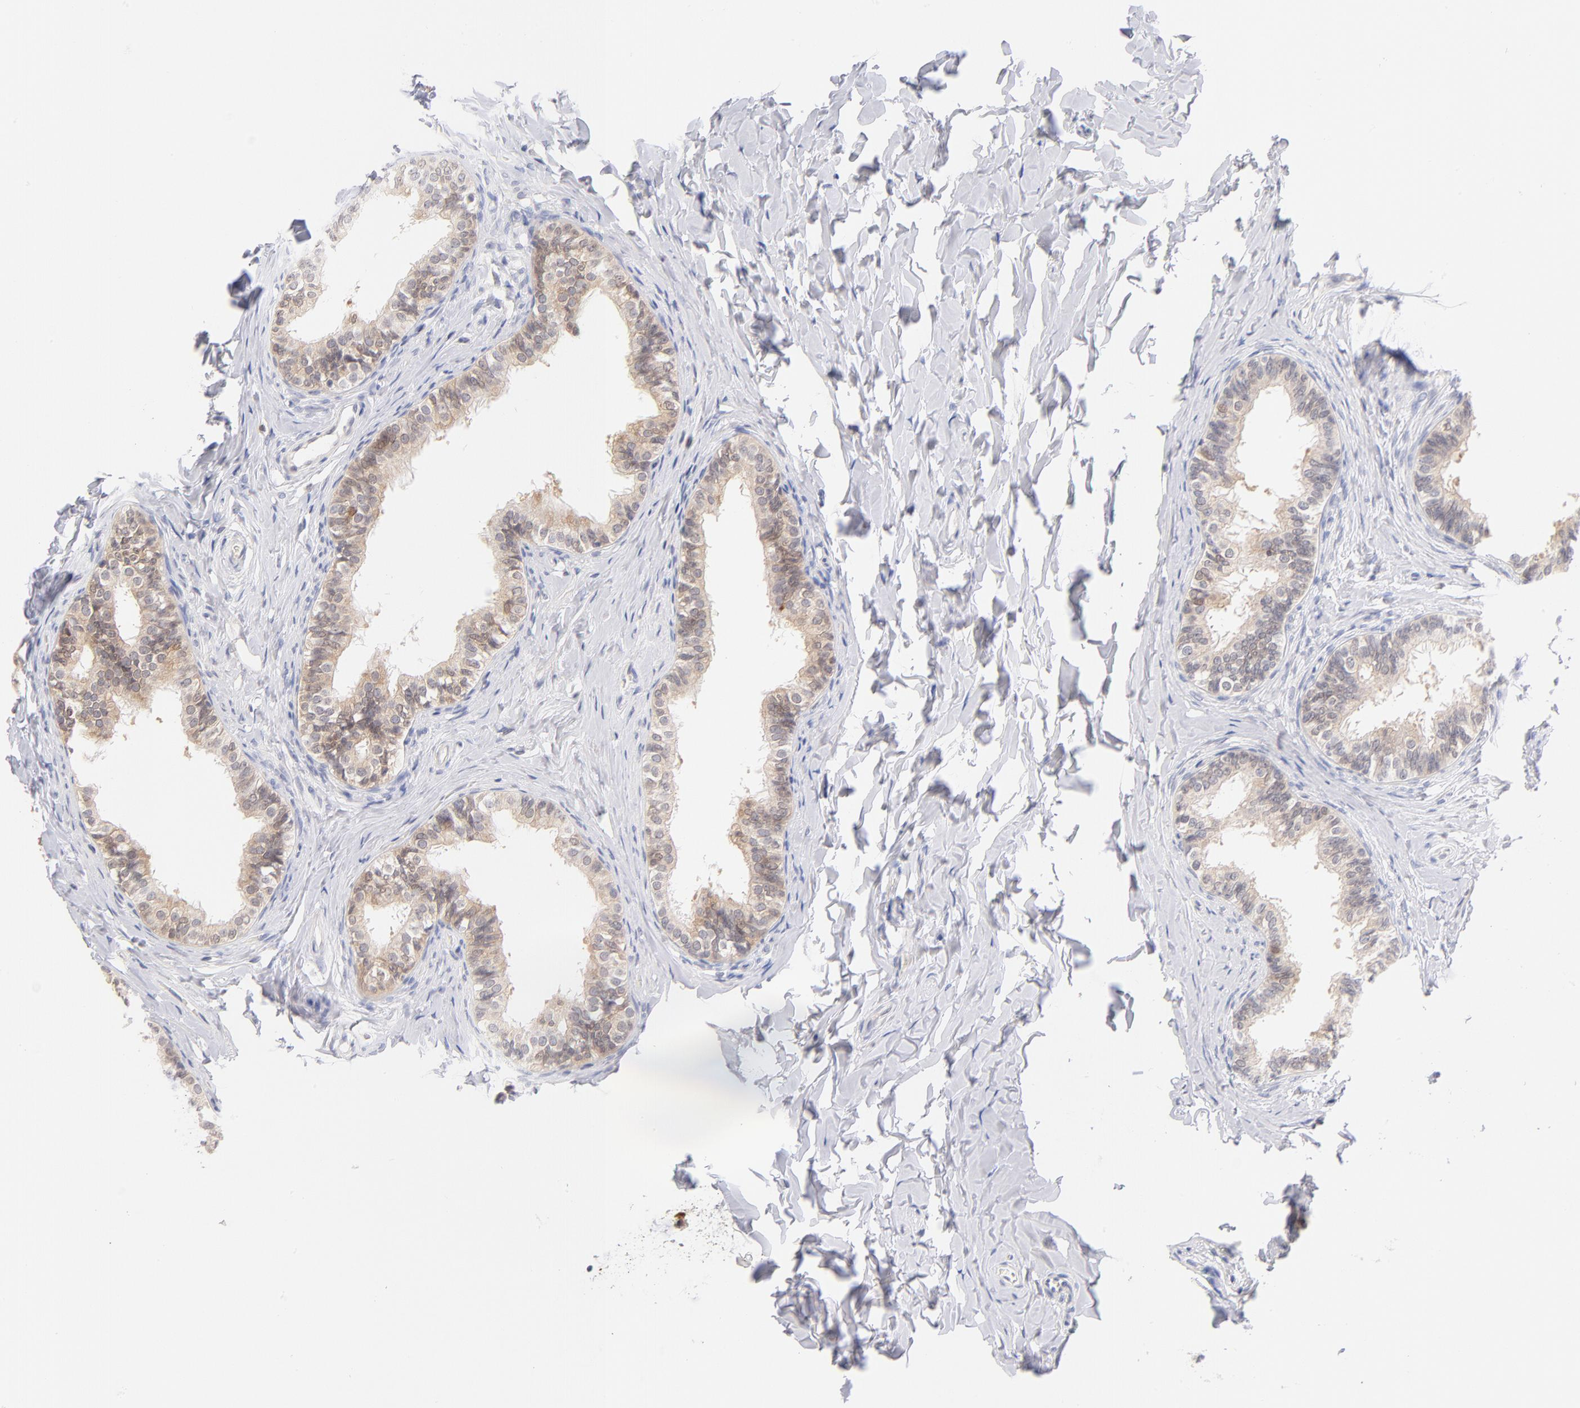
{"staining": {"intensity": "weak", "quantity": ">75%", "location": "cytoplasmic/membranous,nuclear"}, "tissue": "epididymis", "cell_type": "Glandular cells", "image_type": "normal", "snomed": [{"axis": "morphology", "description": "Normal tissue, NOS"}, {"axis": "topography", "description": "Soft tissue"}, {"axis": "topography", "description": "Epididymis"}], "caption": "Protein staining demonstrates weak cytoplasmic/membranous,nuclear positivity in about >75% of glandular cells in benign epididymis. (DAB (3,3'-diaminobenzidine) IHC with brightfield microscopy, high magnification).", "gene": "CASP6", "patient": {"sex": "male", "age": 26}}